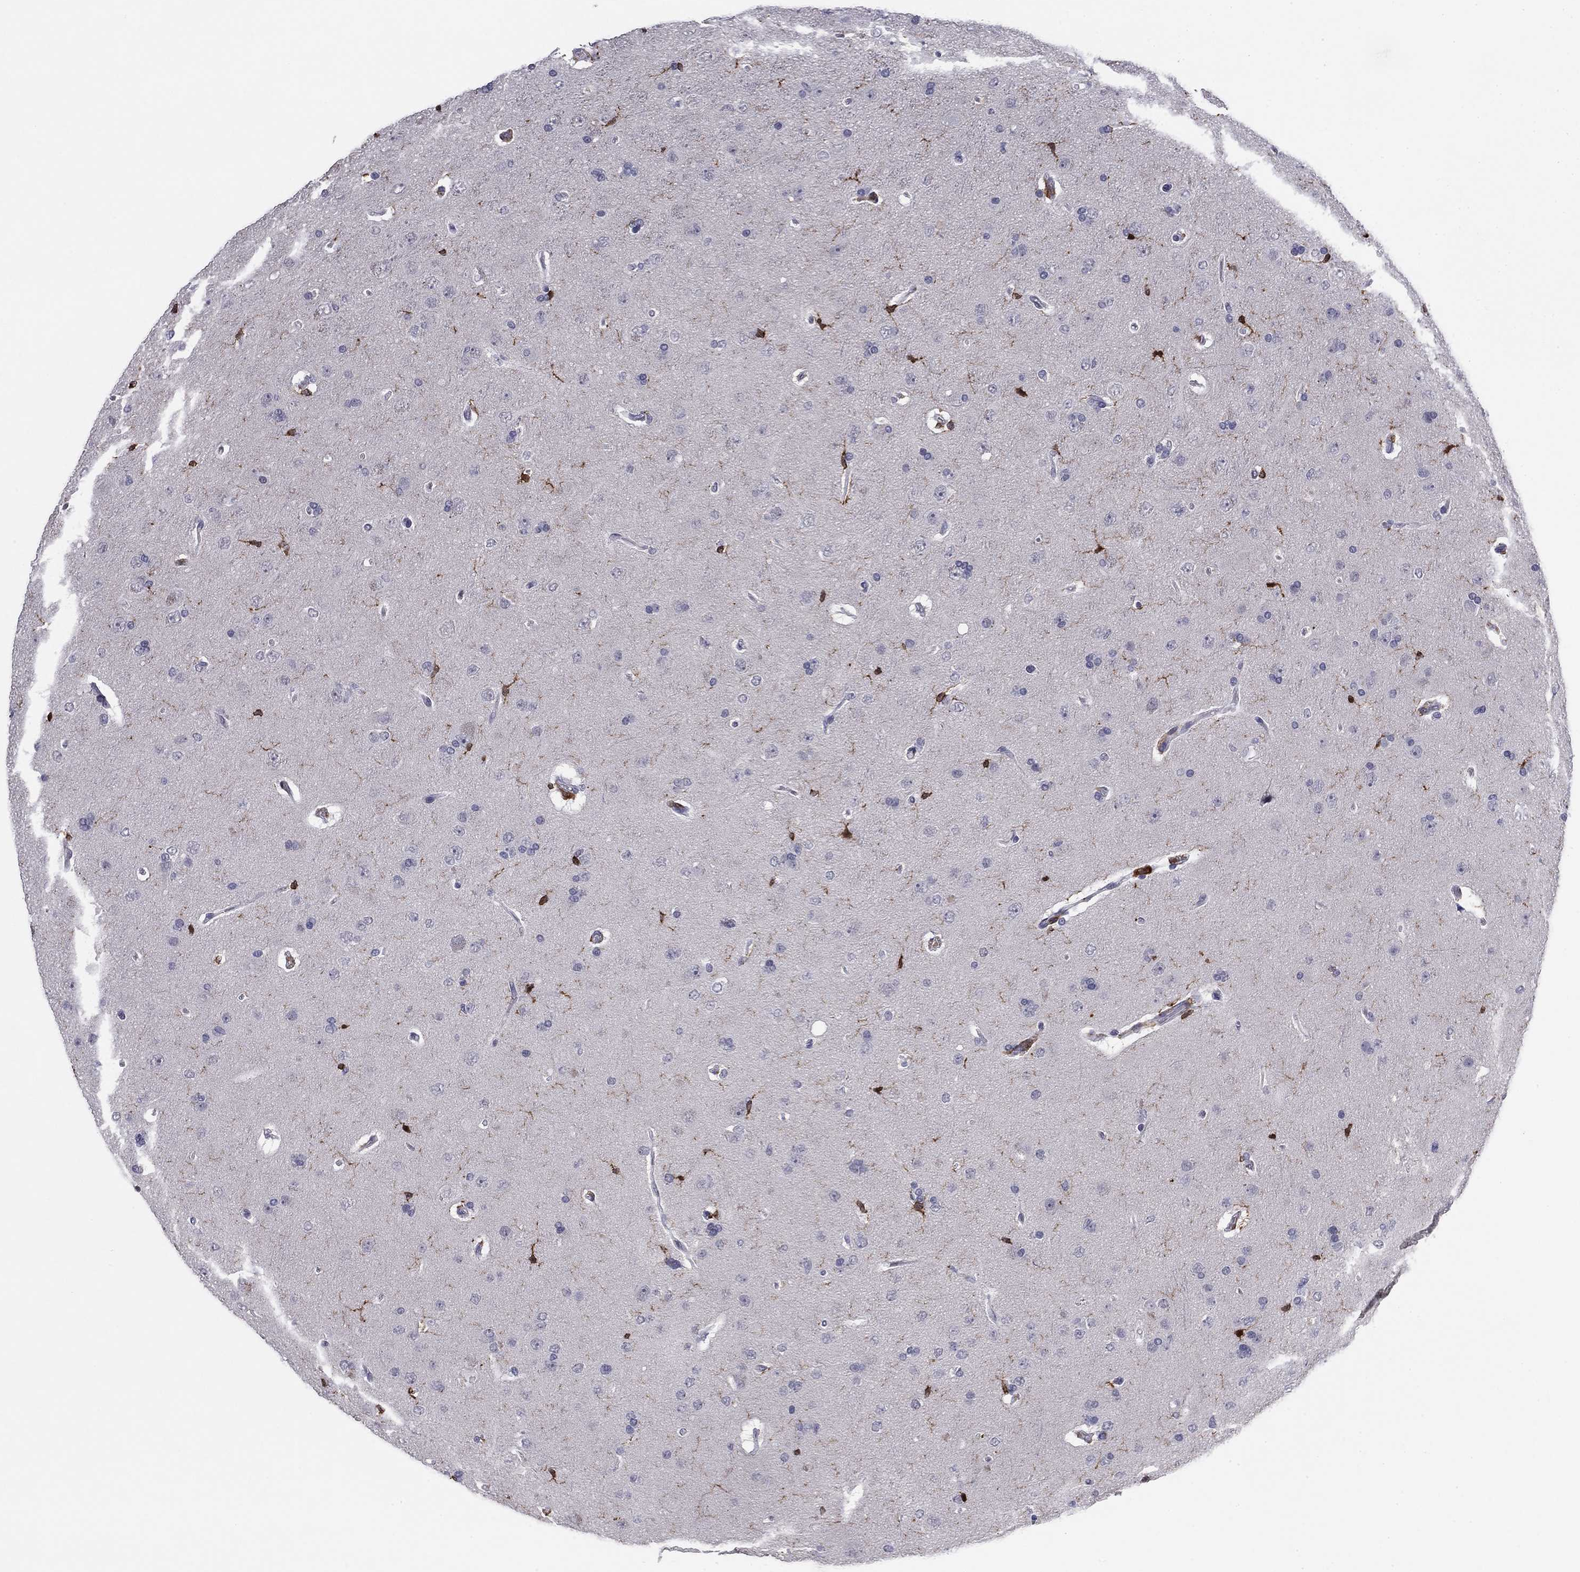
{"staining": {"intensity": "negative", "quantity": "none", "location": "none"}, "tissue": "glioma", "cell_type": "Tumor cells", "image_type": "cancer", "snomed": [{"axis": "morphology", "description": "Glioma, malignant, NOS"}, {"axis": "topography", "description": "Cerebral cortex"}], "caption": "Tumor cells show no significant protein staining in malignant glioma. (DAB (3,3'-diaminobenzidine) immunohistochemistry (IHC), high magnification).", "gene": "PLCB2", "patient": {"sex": "male", "age": 58}}